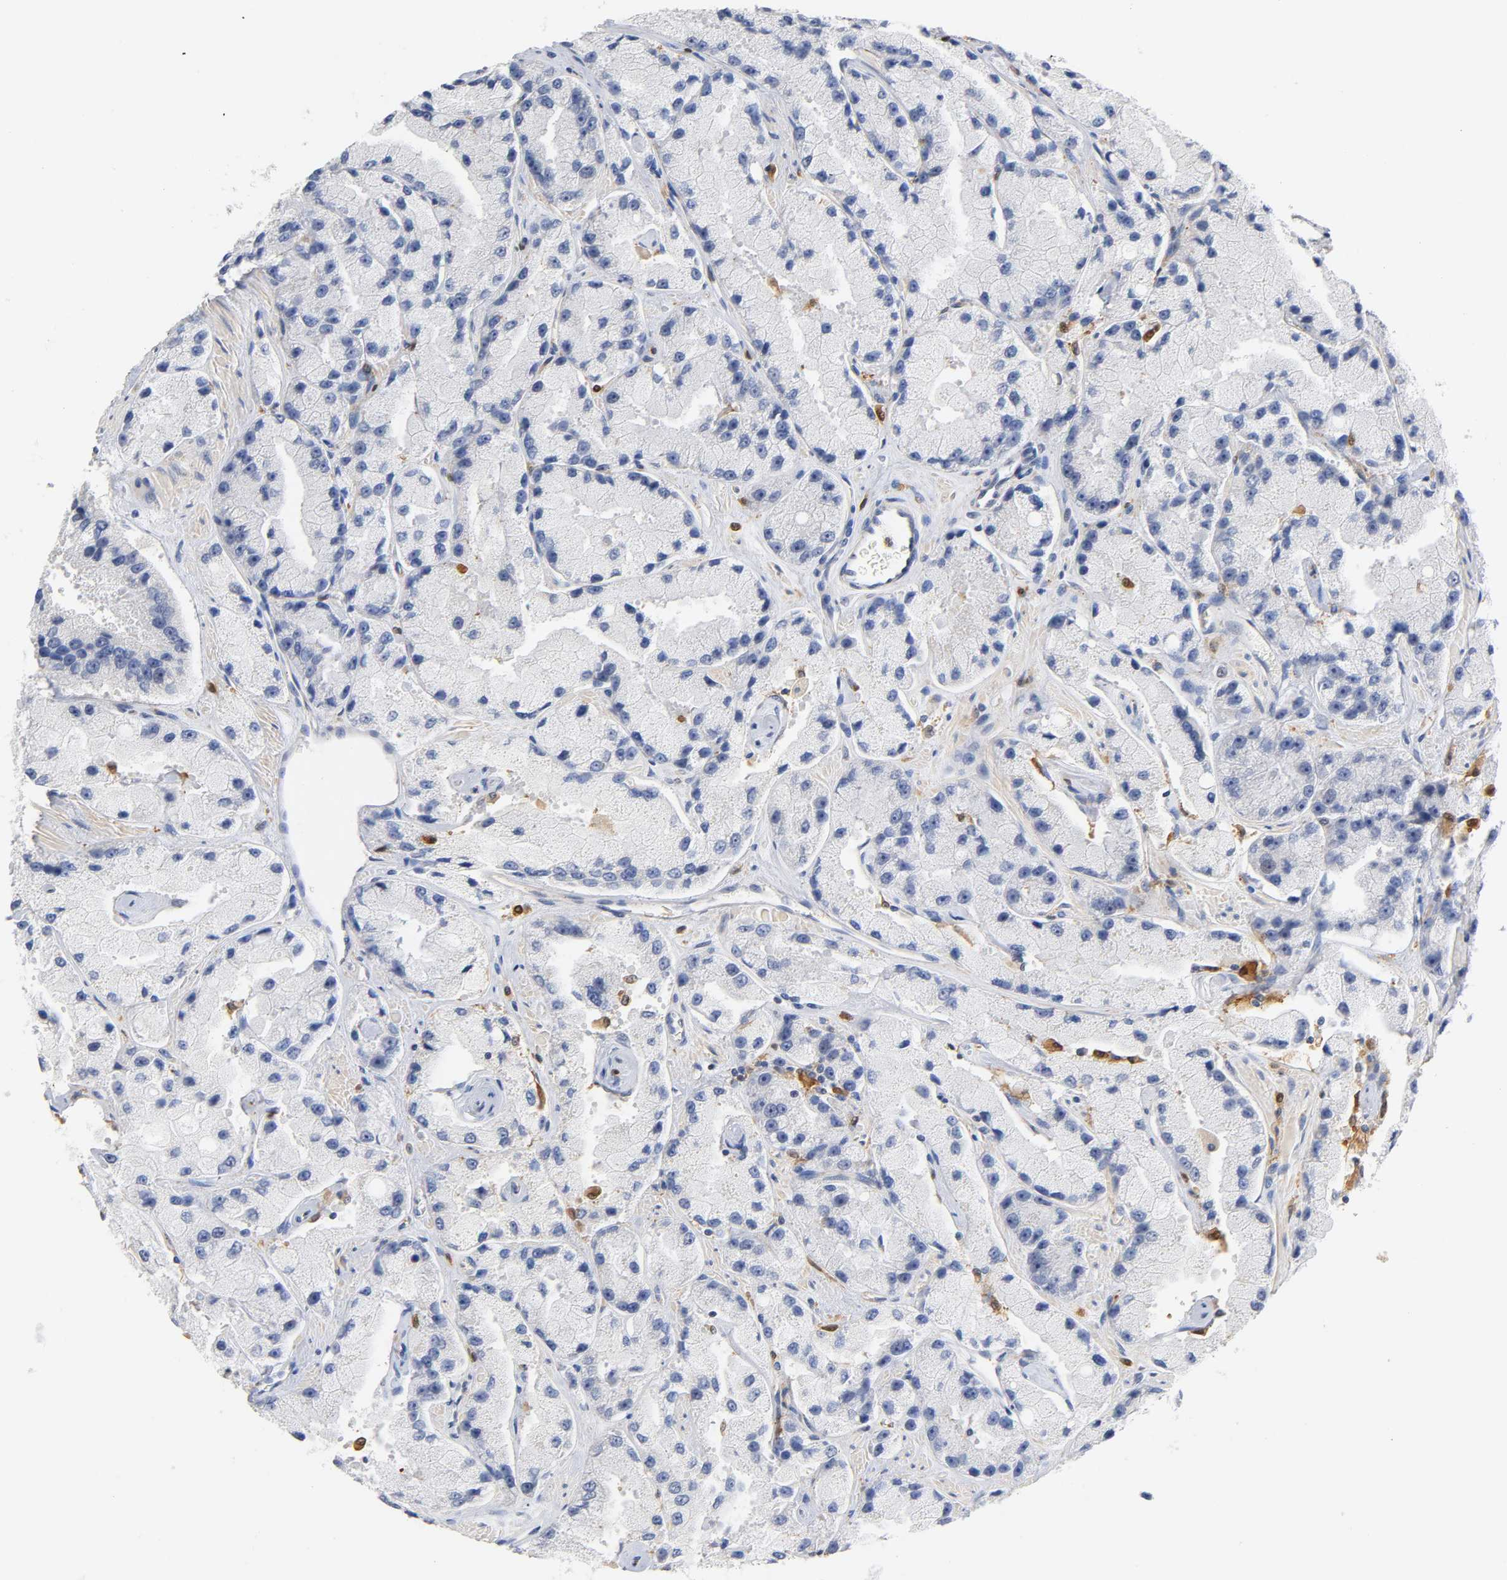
{"staining": {"intensity": "negative", "quantity": "none", "location": "none"}, "tissue": "prostate cancer", "cell_type": "Tumor cells", "image_type": "cancer", "snomed": [{"axis": "morphology", "description": "Adenocarcinoma, High grade"}, {"axis": "topography", "description": "Prostate"}], "caption": "A high-resolution histopathology image shows immunohistochemistry (IHC) staining of prostate adenocarcinoma (high-grade), which demonstrates no significant staining in tumor cells. The staining was performed using DAB to visualize the protein expression in brown, while the nuclei were stained in blue with hematoxylin (Magnification: 20x).", "gene": "IL18", "patient": {"sex": "male", "age": 58}}